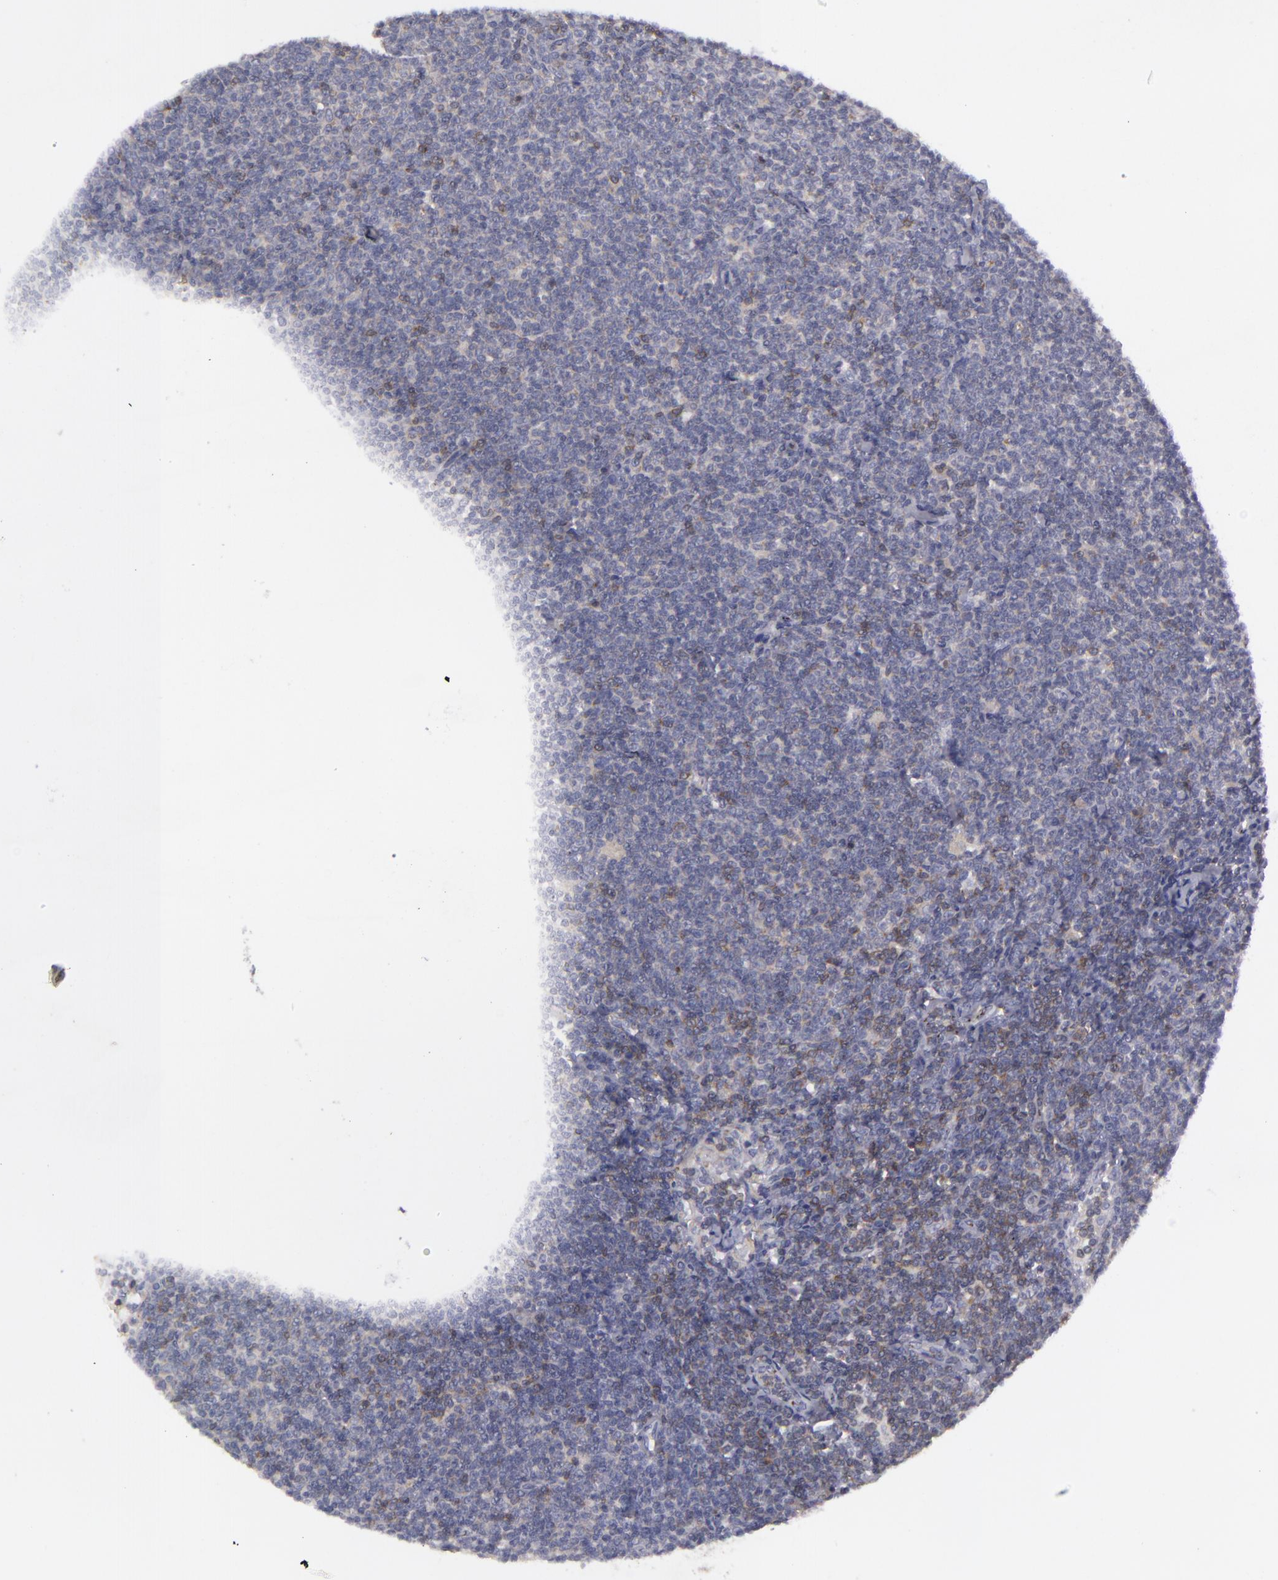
{"staining": {"intensity": "negative", "quantity": "none", "location": "none"}, "tissue": "lymphoma", "cell_type": "Tumor cells", "image_type": "cancer", "snomed": [{"axis": "morphology", "description": "Malignant lymphoma, non-Hodgkin's type, Low grade"}, {"axis": "topography", "description": "Lymph node"}], "caption": "Photomicrograph shows no protein expression in tumor cells of lymphoma tissue.", "gene": "KCNAB2", "patient": {"sex": "male", "age": 65}}